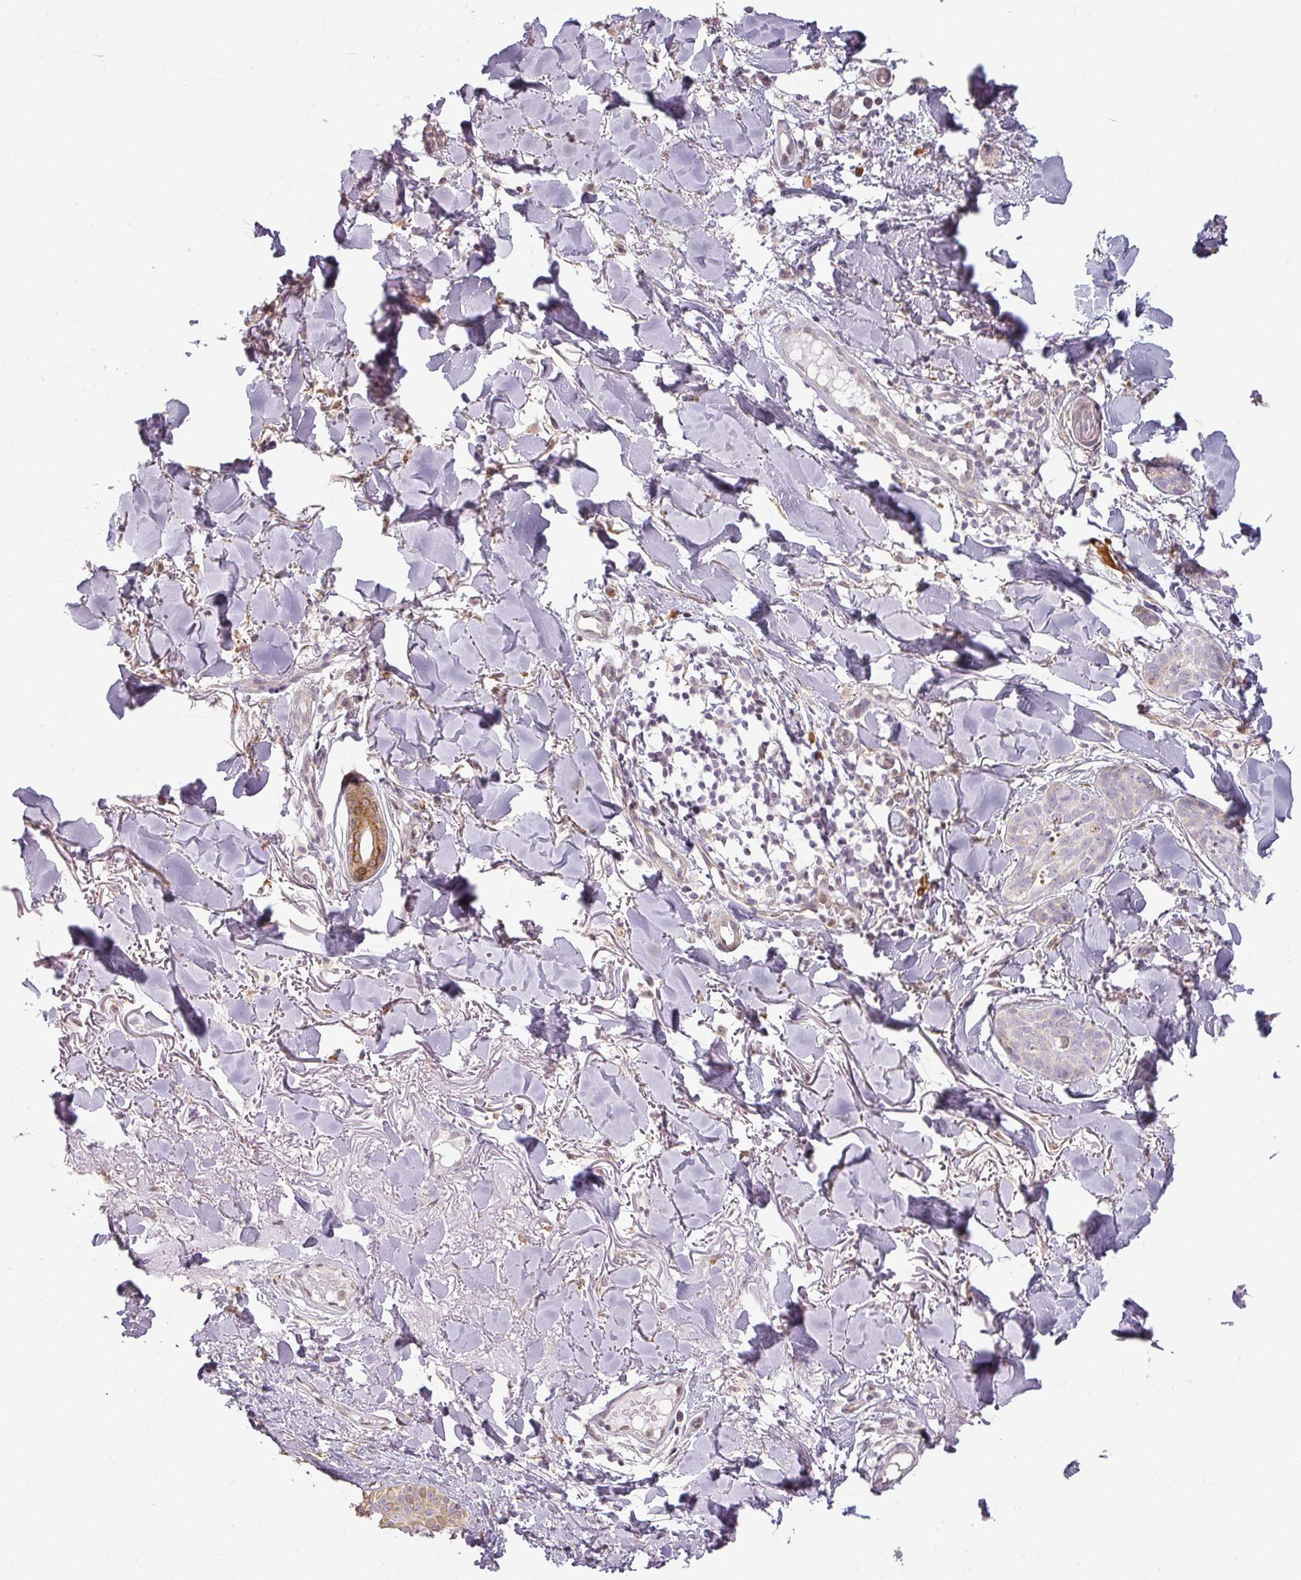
{"staining": {"intensity": "negative", "quantity": "none", "location": "none"}, "tissue": "skin cancer", "cell_type": "Tumor cells", "image_type": "cancer", "snomed": [{"axis": "morphology", "description": "Basal cell carcinoma"}, {"axis": "topography", "description": "Skin"}], "caption": "Immunohistochemistry (IHC) histopathology image of neoplastic tissue: human basal cell carcinoma (skin) stained with DAB (3,3'-diaminobenzidine) shows no significant protein expression in tumor cells. Brightfield microscopy of immunohistochemistry (IHC) stained with DAB (brown) and hematoxylin (blue), captured at high magnification.", "gene": "CCDC144A", "patient": {"sex": "male", "age": 52}}